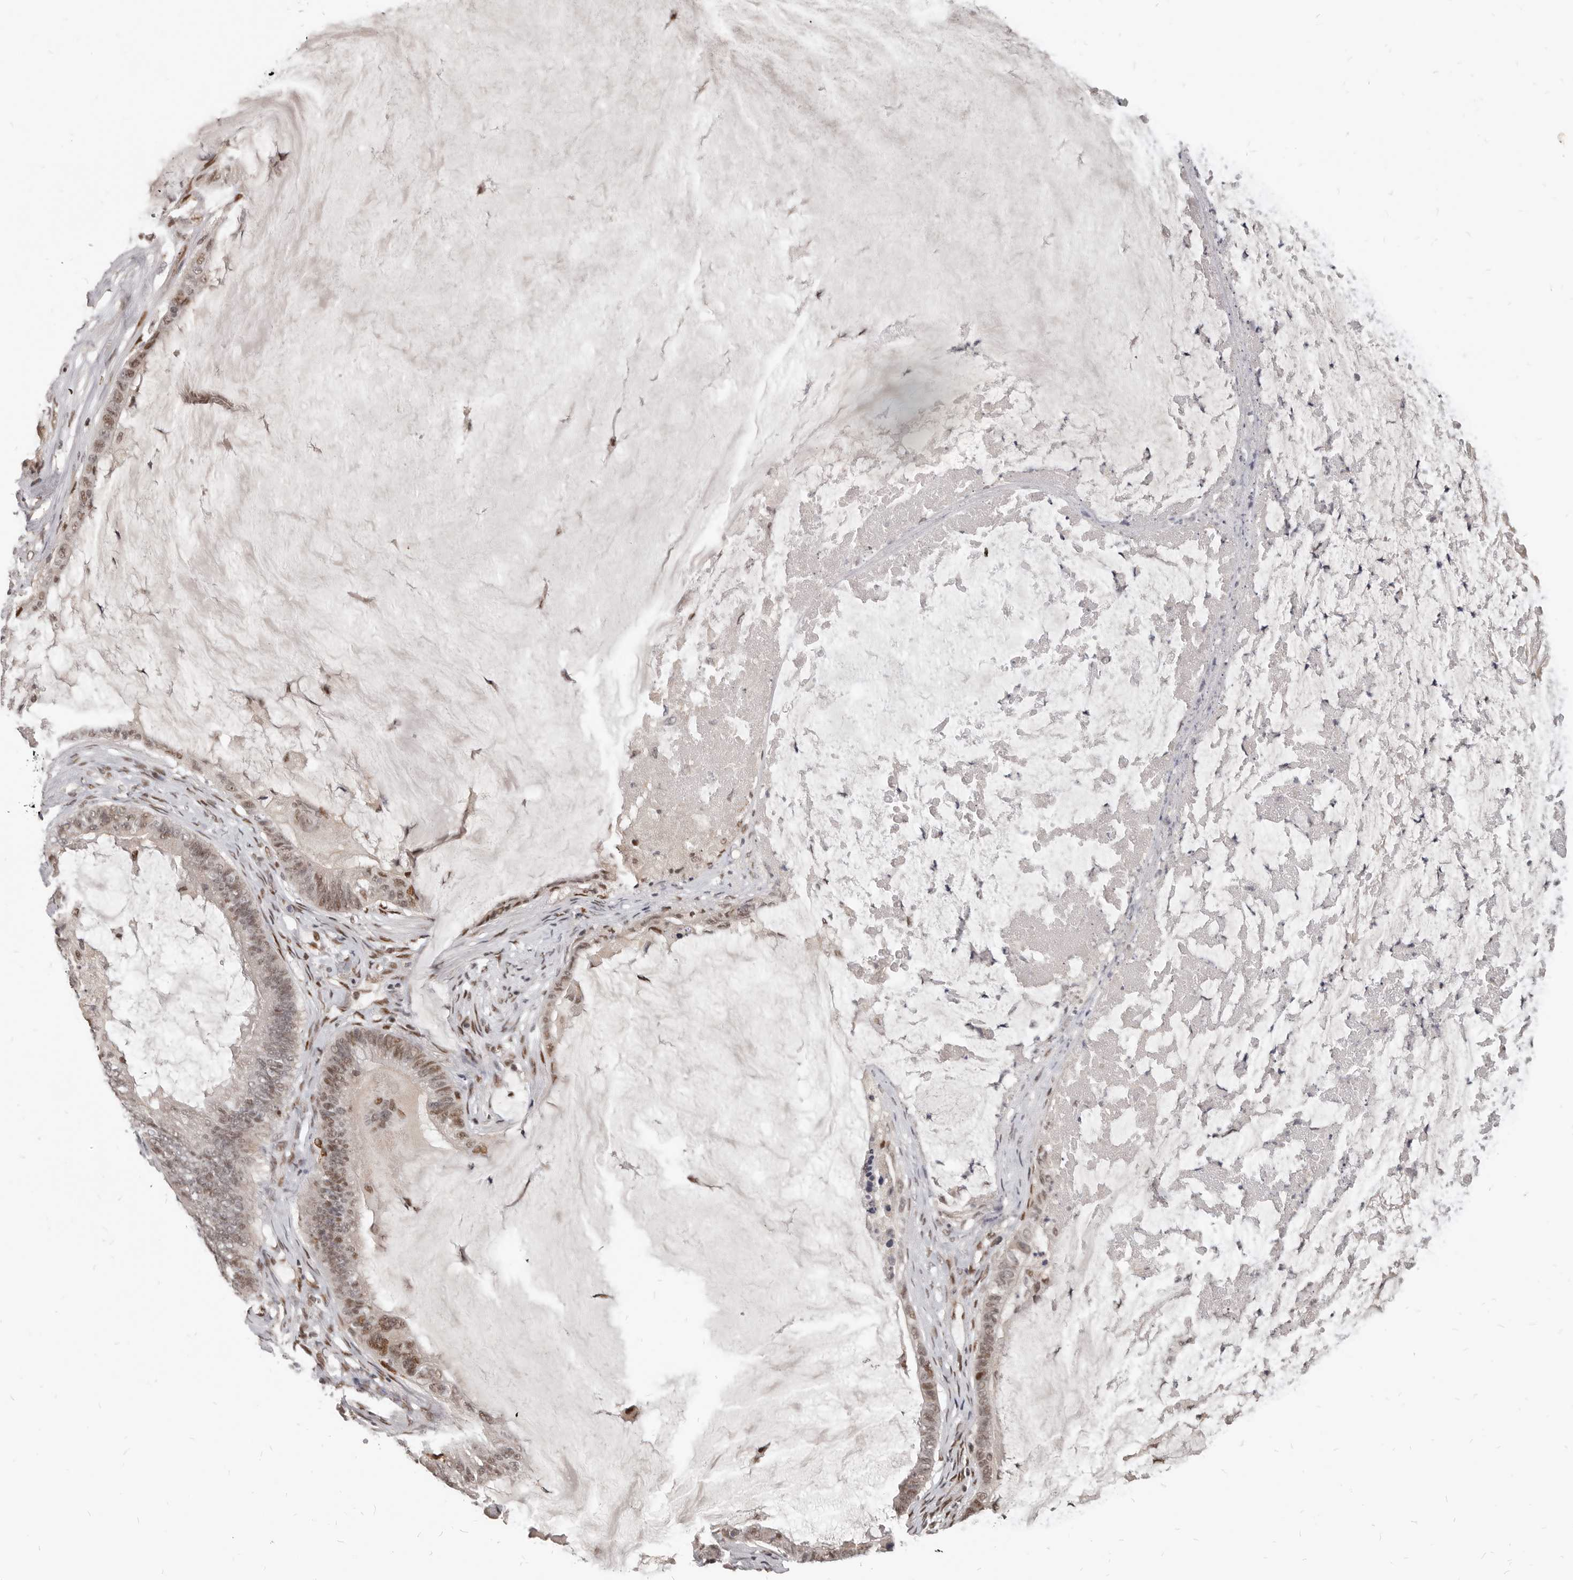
{"staining": {"intensity": "moderate", "quantity": "25%-75%", "location": "nuclear"}, "tissue": "ovarian cancer", "cell_type": "Tumor cells", "image_type": "cancer", "snomed": [{"axis": "morphology", "description": "Cystadenocarcinoma, mucinous, NOS"}, {"axis": "topography", "description": "Ovary"}], "caption": "Tumor cells show medium levels of moderate nuclear staining in about 25%-75% of cells in human ovarian cancer (mucinous cystadenocarcinoma).", "gene": "ATF5", "patient": {"sex": "female", "age": 61}}